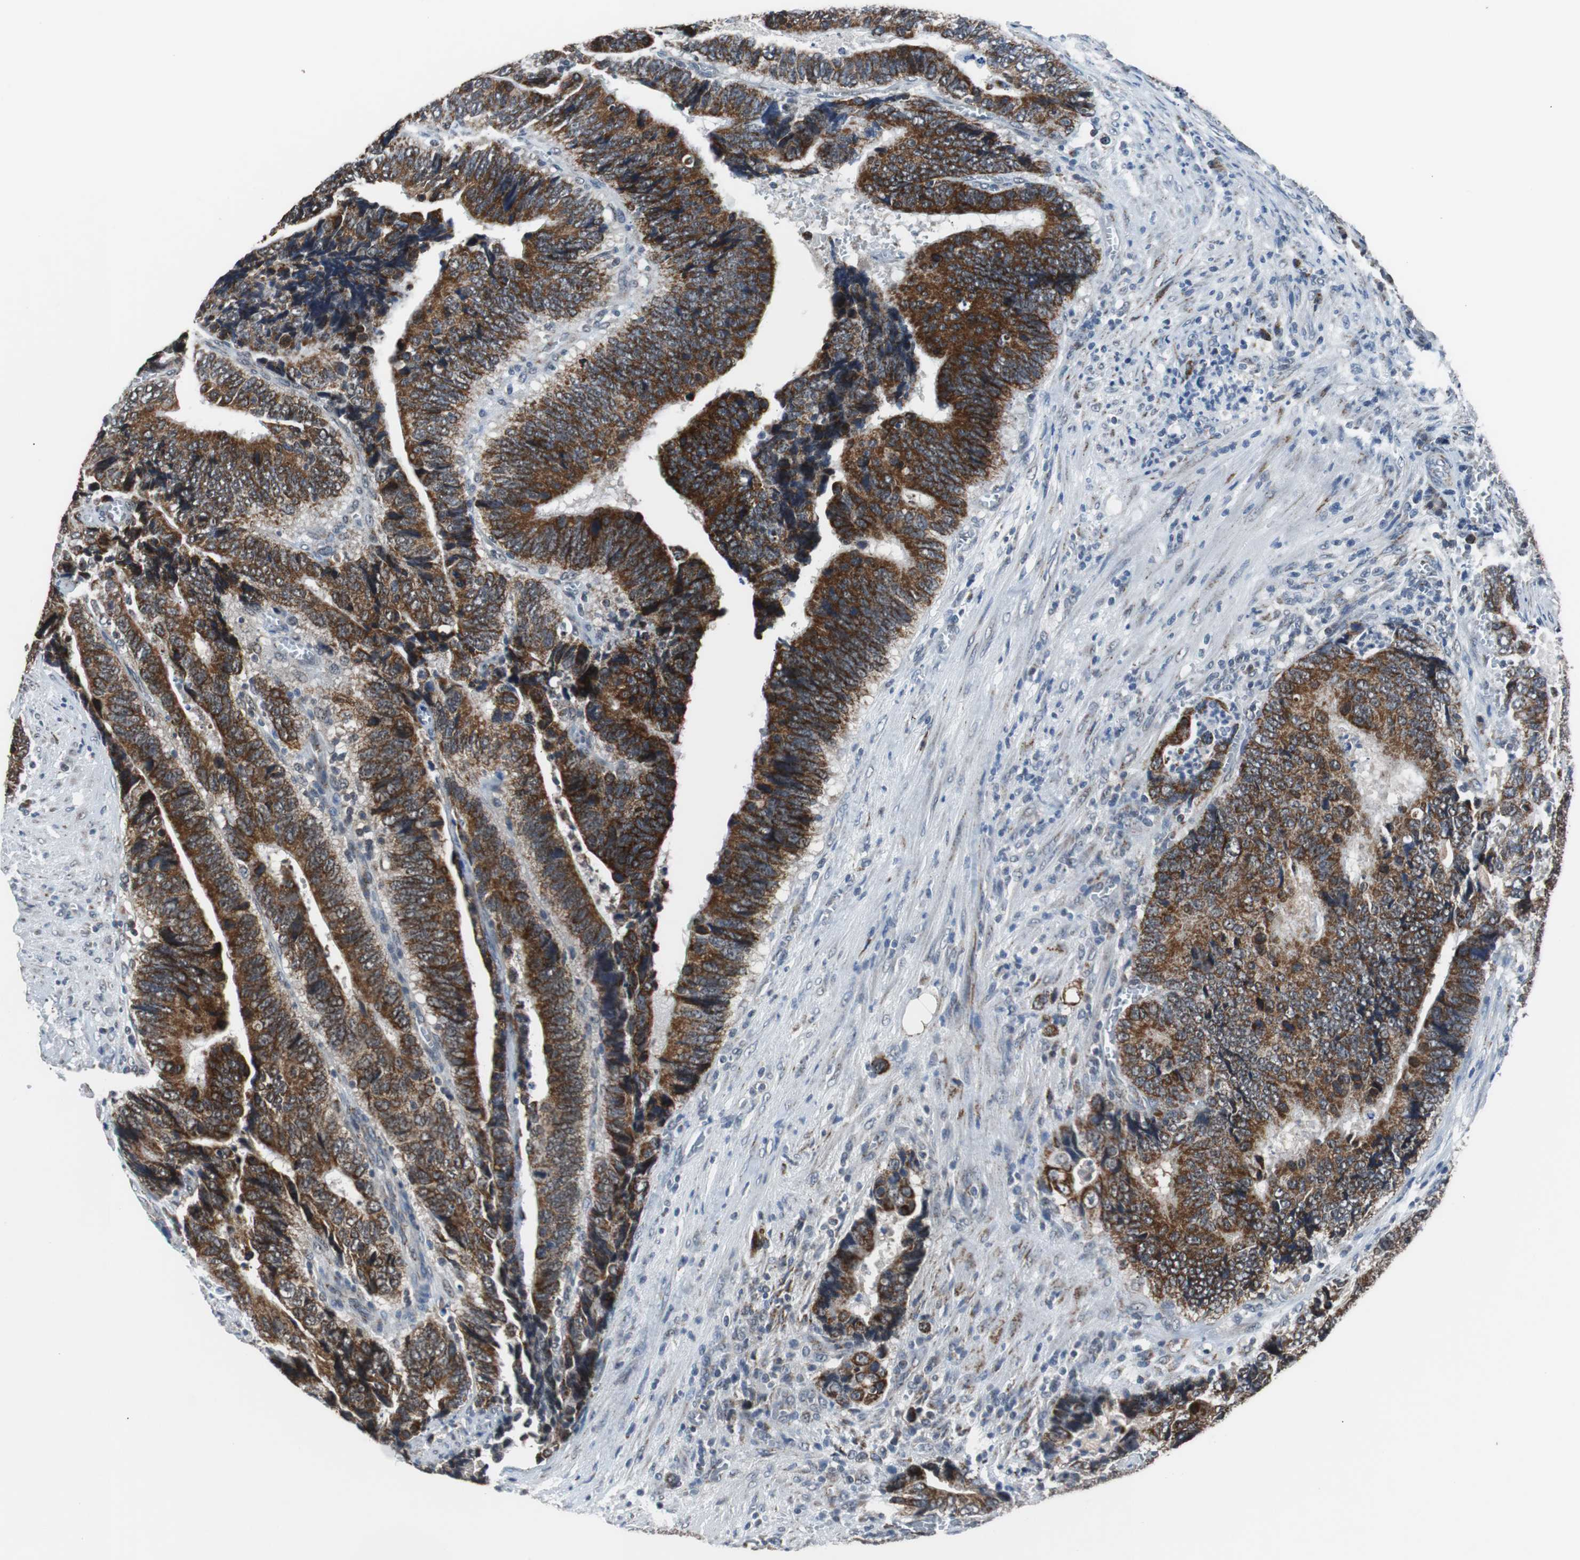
{"staining": {"intensity": "strong", "quantity": ">75%", "location": "cytoplasmic/membranous"}, "tissue": "colorectal cancer", "cell_type": "Tumor cells", "image_type": "cancer", "snomed": [{"axis": "morphology", "description": "Adenocarcinoma, NOS"}, {"axis": "topography", "description": "Colon"}], "caption": "Brown immunohistochemical staining in colorectal cancer (adenocarcinoma) demonstrates strong cytoplasmic/membranous expression in approximately >75% of tumor cells.", "gene": "PITRM1", "patient": {"sex": "male", "age": 72}}